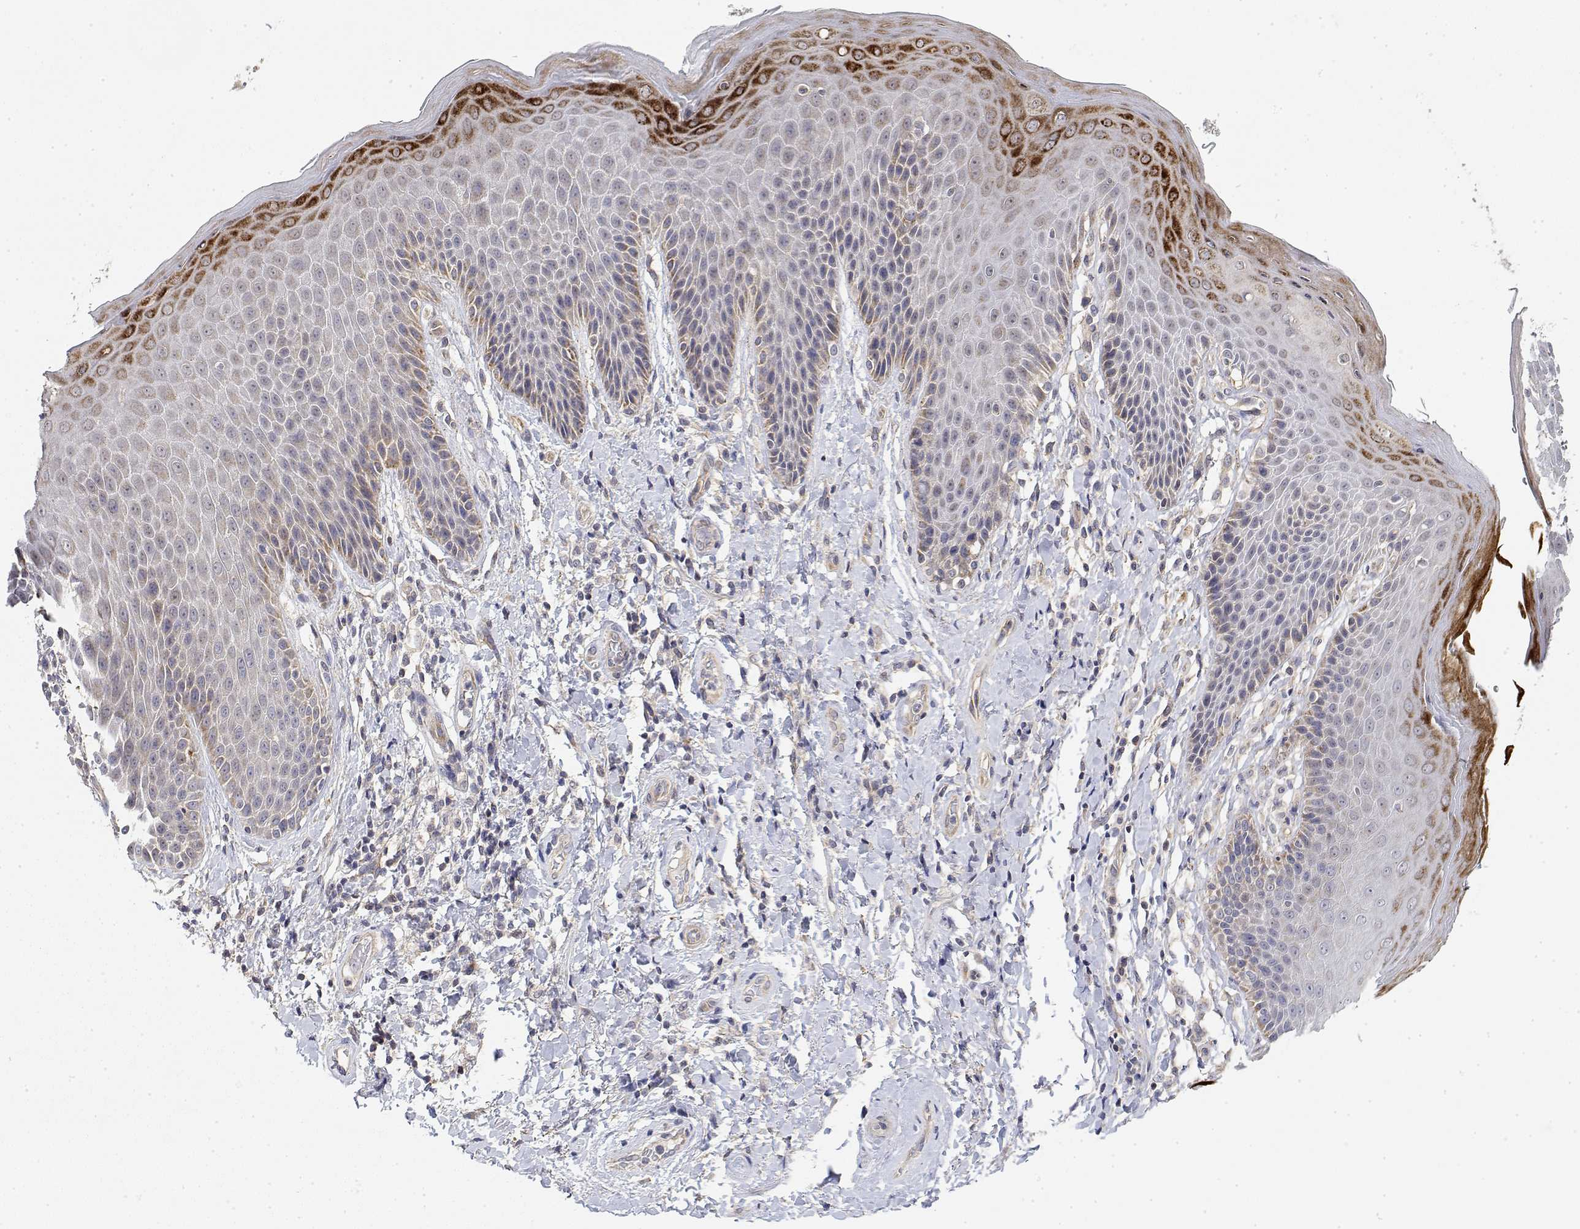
{"staining": {"intensity": "strong", "quantity": "<25%", "location": "cytoplasmic/membranous"}, "tissue": "skin", "cell_type": "Epidermal cells", "image_type": "normal", "snomed": [{"axis": "morphology", "description": "Normal tissue, NOS"}, {"axis": "topography", "description": "Anal"}, {"axis": "topography", "description": "Peripheral nerve tissue"}], "caption": "IHC micrograph of benign skin: human skin stained using immunohistochemistry exhibits medium levels of strong protein expression localized specifically in the cytoplasmic/membranous of epidermal cells, appearing as a cytoplasmic/membranous brown color.", "gene": "LONRF3", "patient": {"sex": "male", "age": 51}}